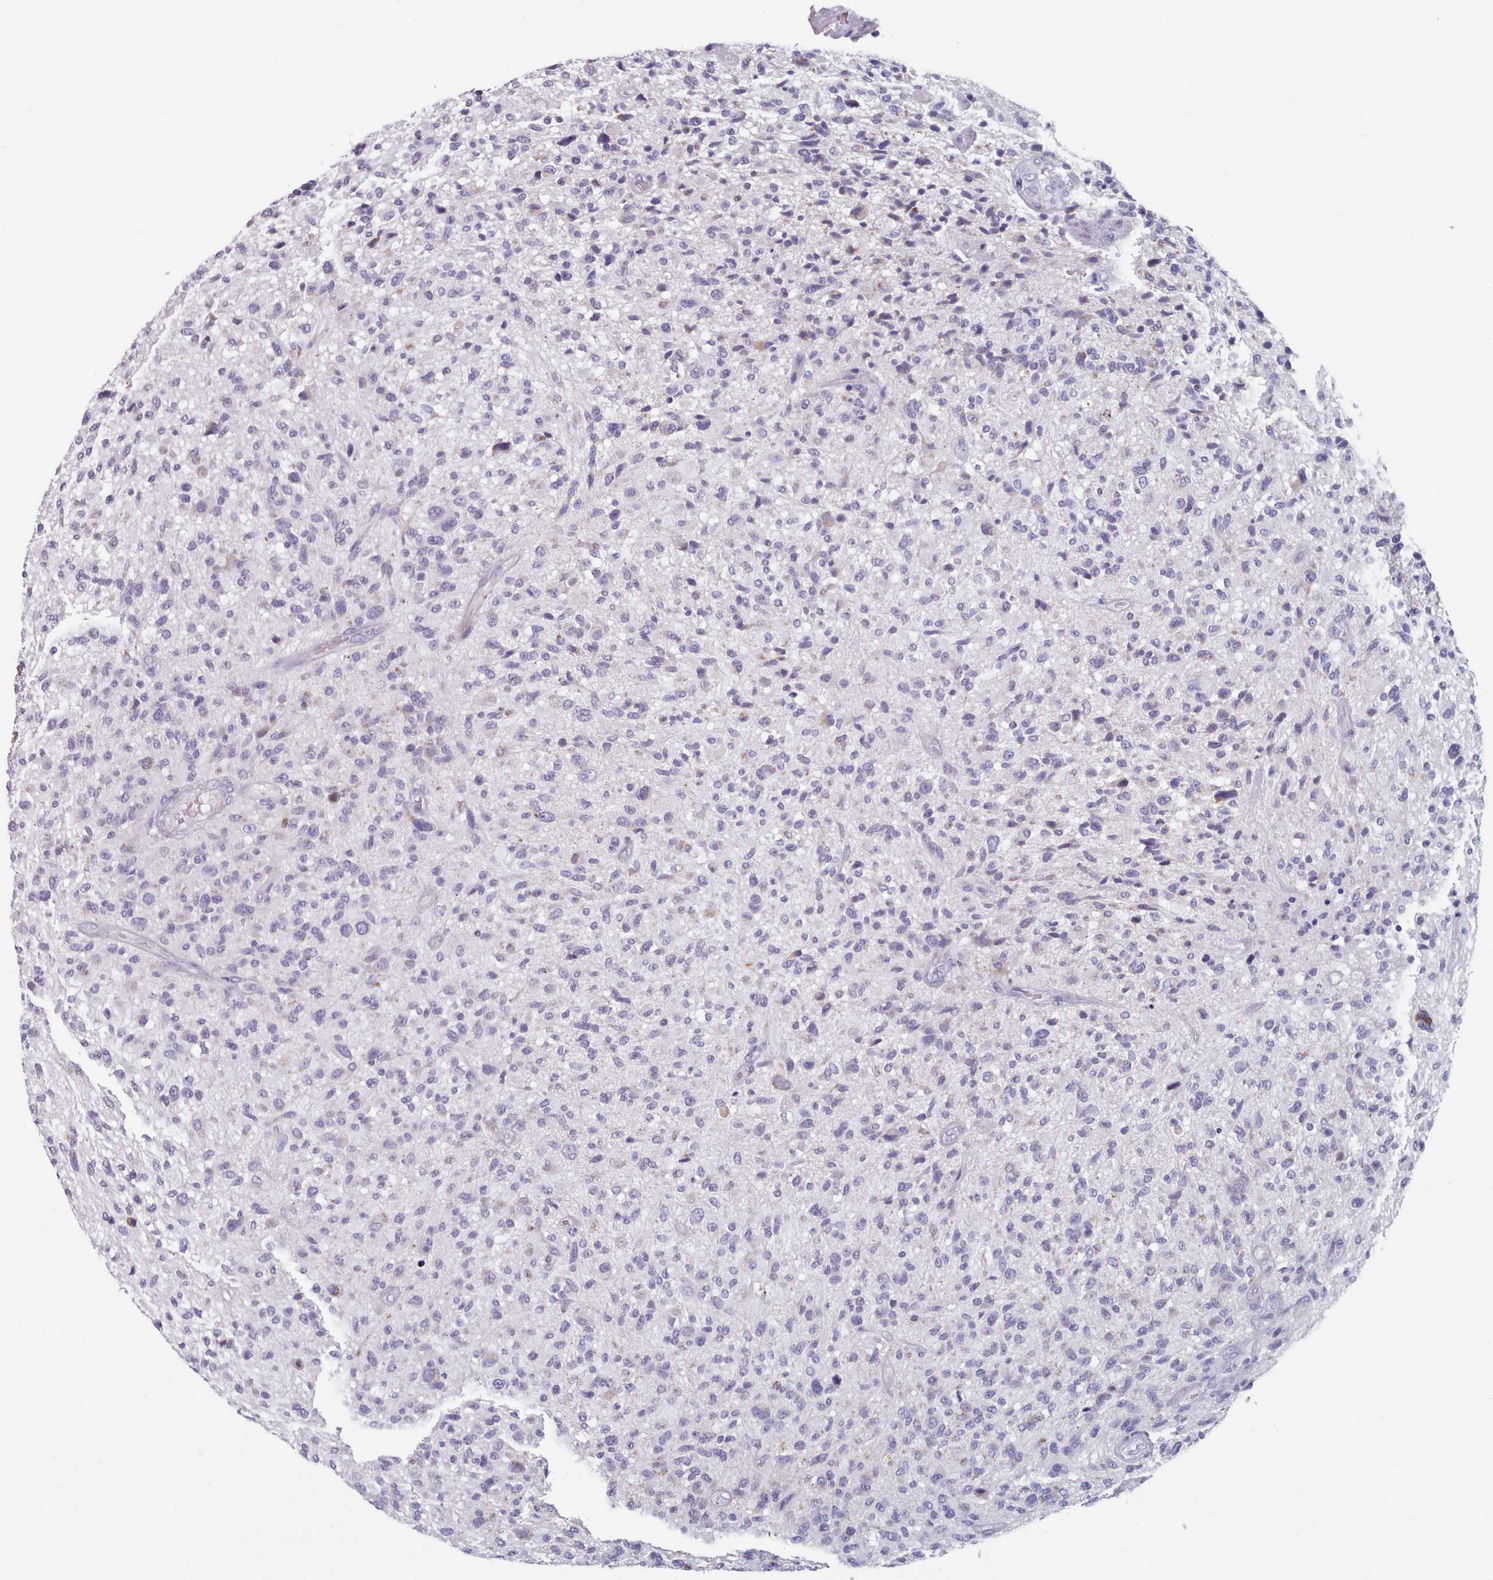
{"staining": {"intensity": "negative", "quantity": "none", "location": "none"}, "tissue": "glioma", "cell_type": "Tumor cells", "image_type": "cancer", "snomed": [{"axis": "morphology", "description": "Glioma, malignant, High grade"}, {"axis": "topography", "description": "Brain"}], "caption": "The micrograph exhibits no significant staining in tumor cells of malignant glioma (high-grade). The staining was performed using DAB to visualize the protein expression in brown, while the nuclei were stained in blue with hematoxylin (Magnification: 20x).", "gene": "HAO1", "patient": {"sex": "male", "age": 47}}